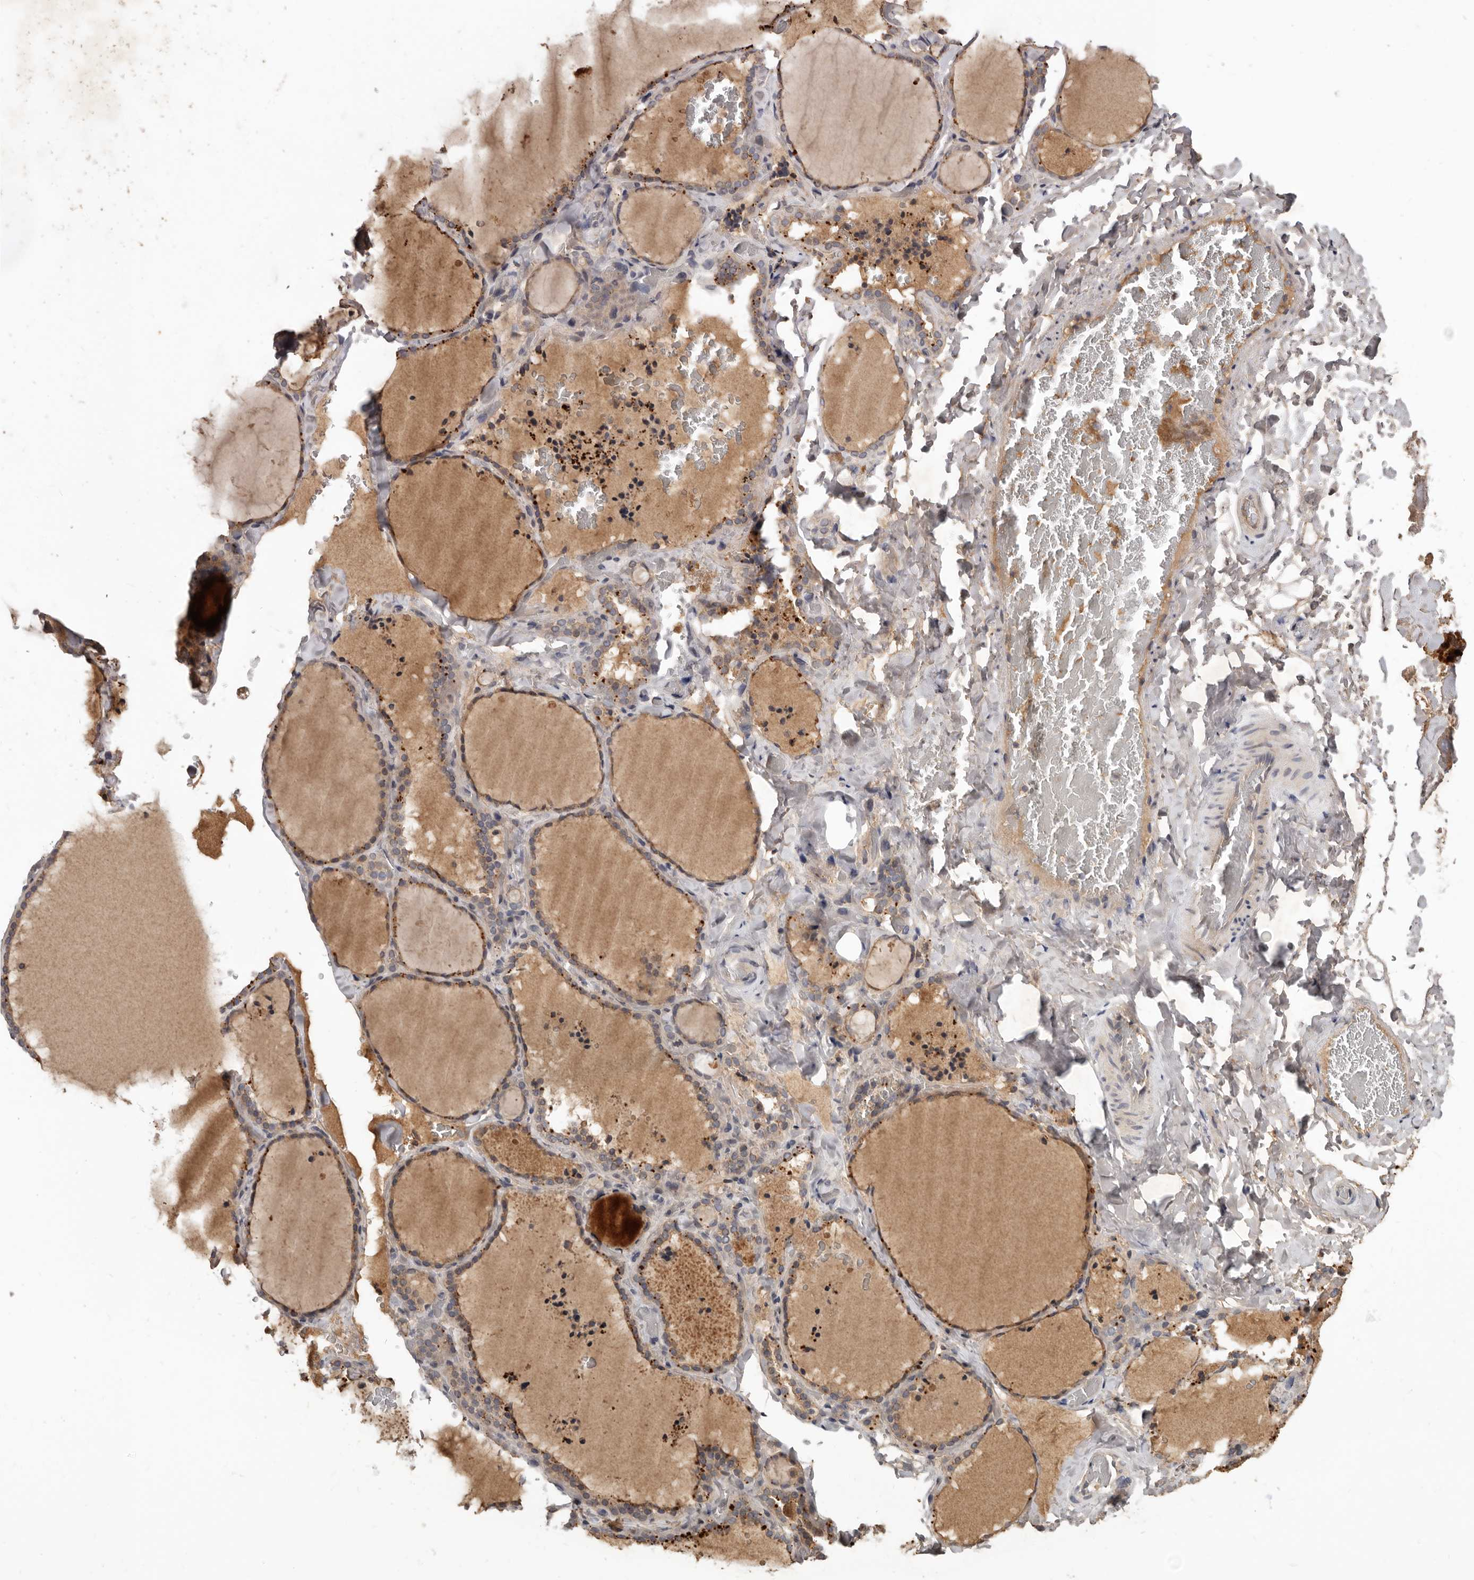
{"staining": {"intensity": "moderate", "quantity": ">75%", "location": "cytoplasmic/membranous"}, "tissue": "thyroid gland", "cell_type": "Glandular cells", "image_type": "normal", "snomed": [{"axis": "morphology", "description": "Normal tissue, NOS"}, {"axis": "topography", "description": "Thyroid gland"}], "caption": "Unremarkable thyroid gland was stained to show a protein in brown. There is medium levels of moderate cytoplasmic/membranous positivity in approximately >75% of glandular cells. (IHC, brightfield microscopy, high magnification).", "gene": "NMUR1", "patient": {"sex": "female", "age": 22}}